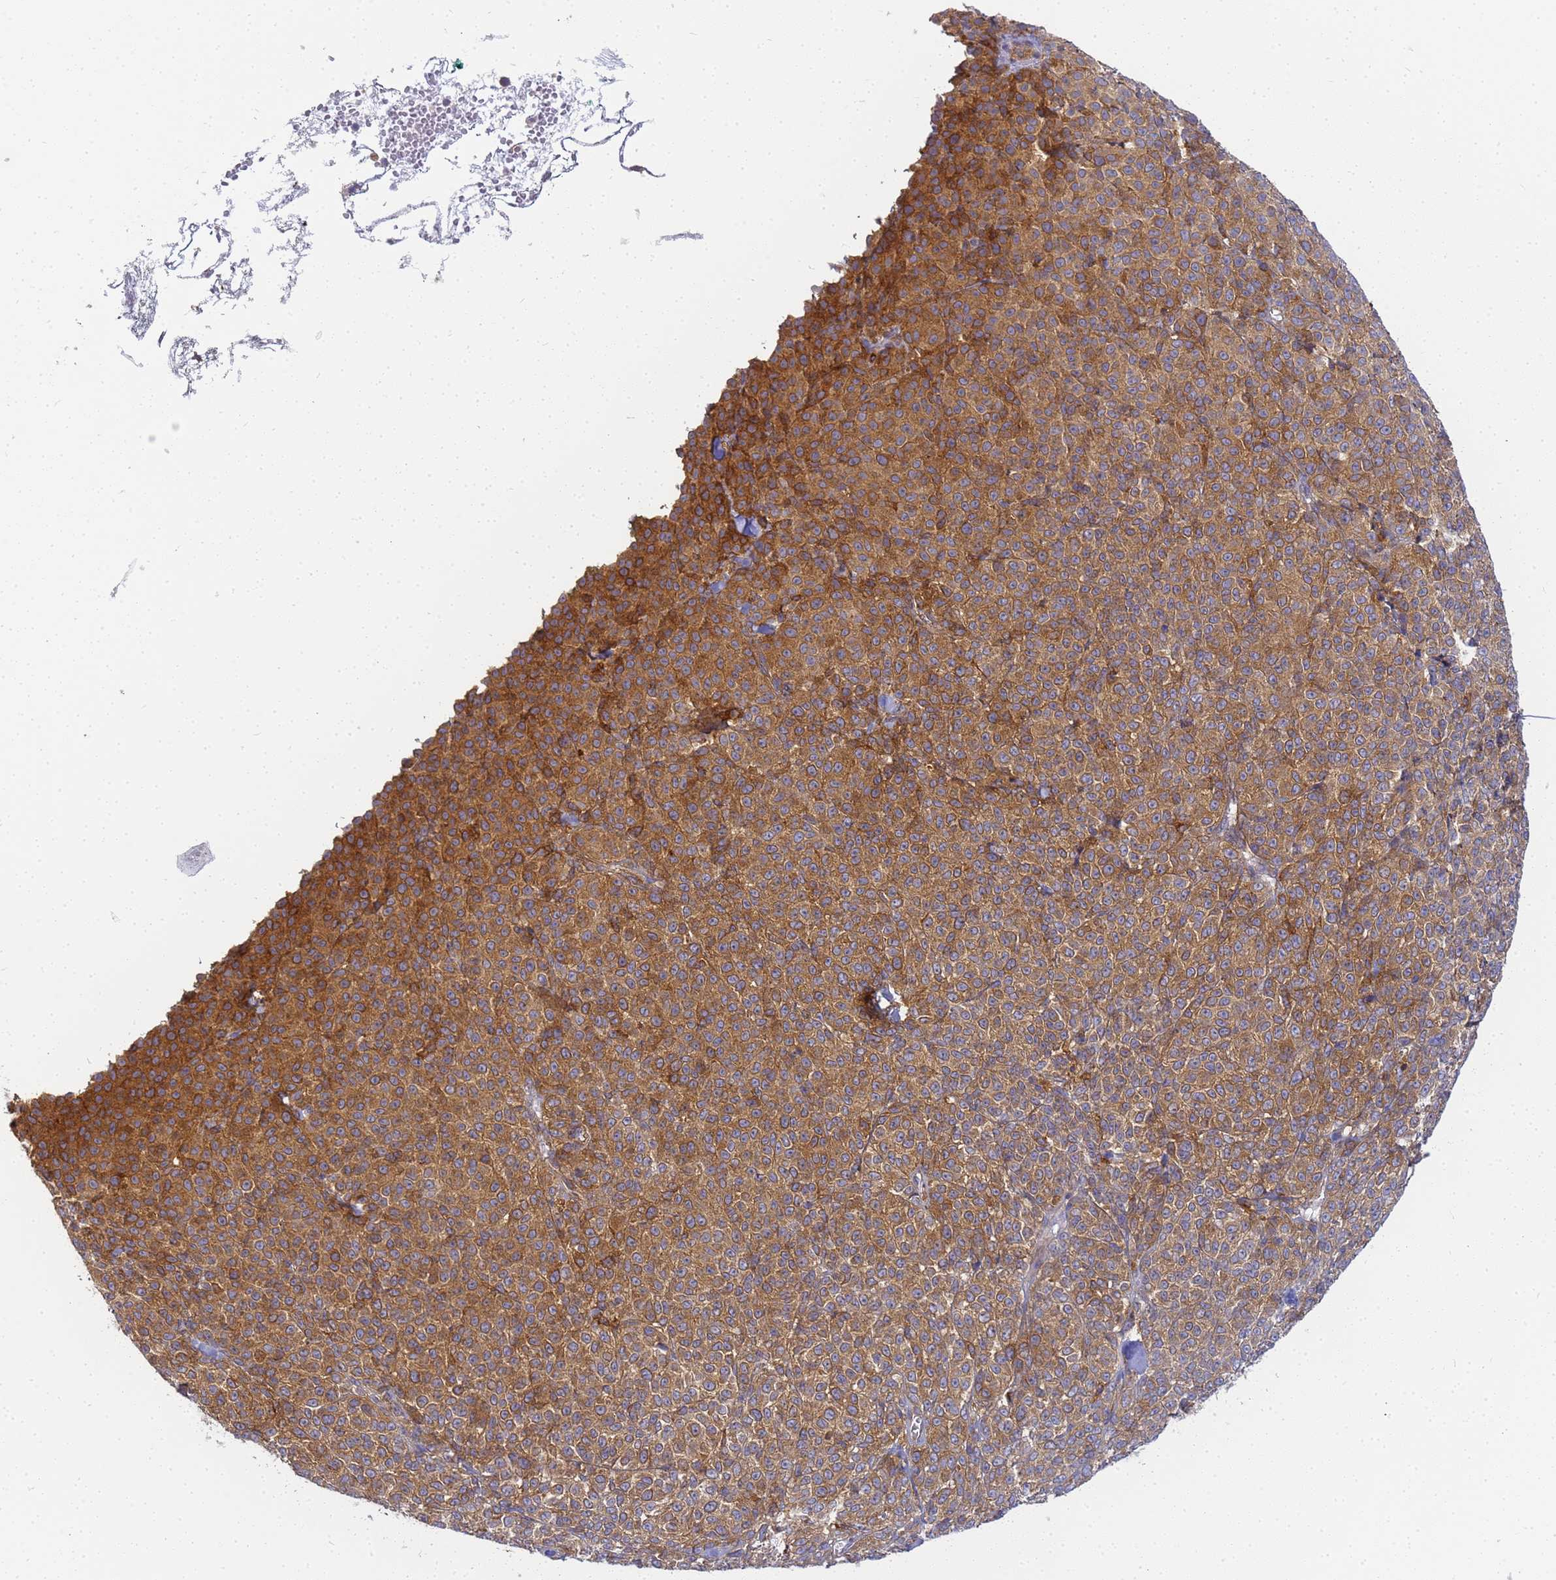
{"staining": {"intensity": "strong", "quantity": ">75%", "location": "cytoplasmic/membranous"}, "tissue": "melanoma", "cell_type": "Tumor cells", "image_type": "cancer", "snomed": [{"axis": "morphology", "description": "Normal tissue, NOS"}, {"axis": "morphology", "description": "Malignant melanoma, NOS"}, {"axis": "topography", "description": "Skin"}], "caption": "Immunohistochemistry of human melanoma exhibits high levels of strong cytoplasmic/membranous staining in about >75% of tumor cells.", "gene": "CHM", "patient": {"sex": "female", "age": 34}}